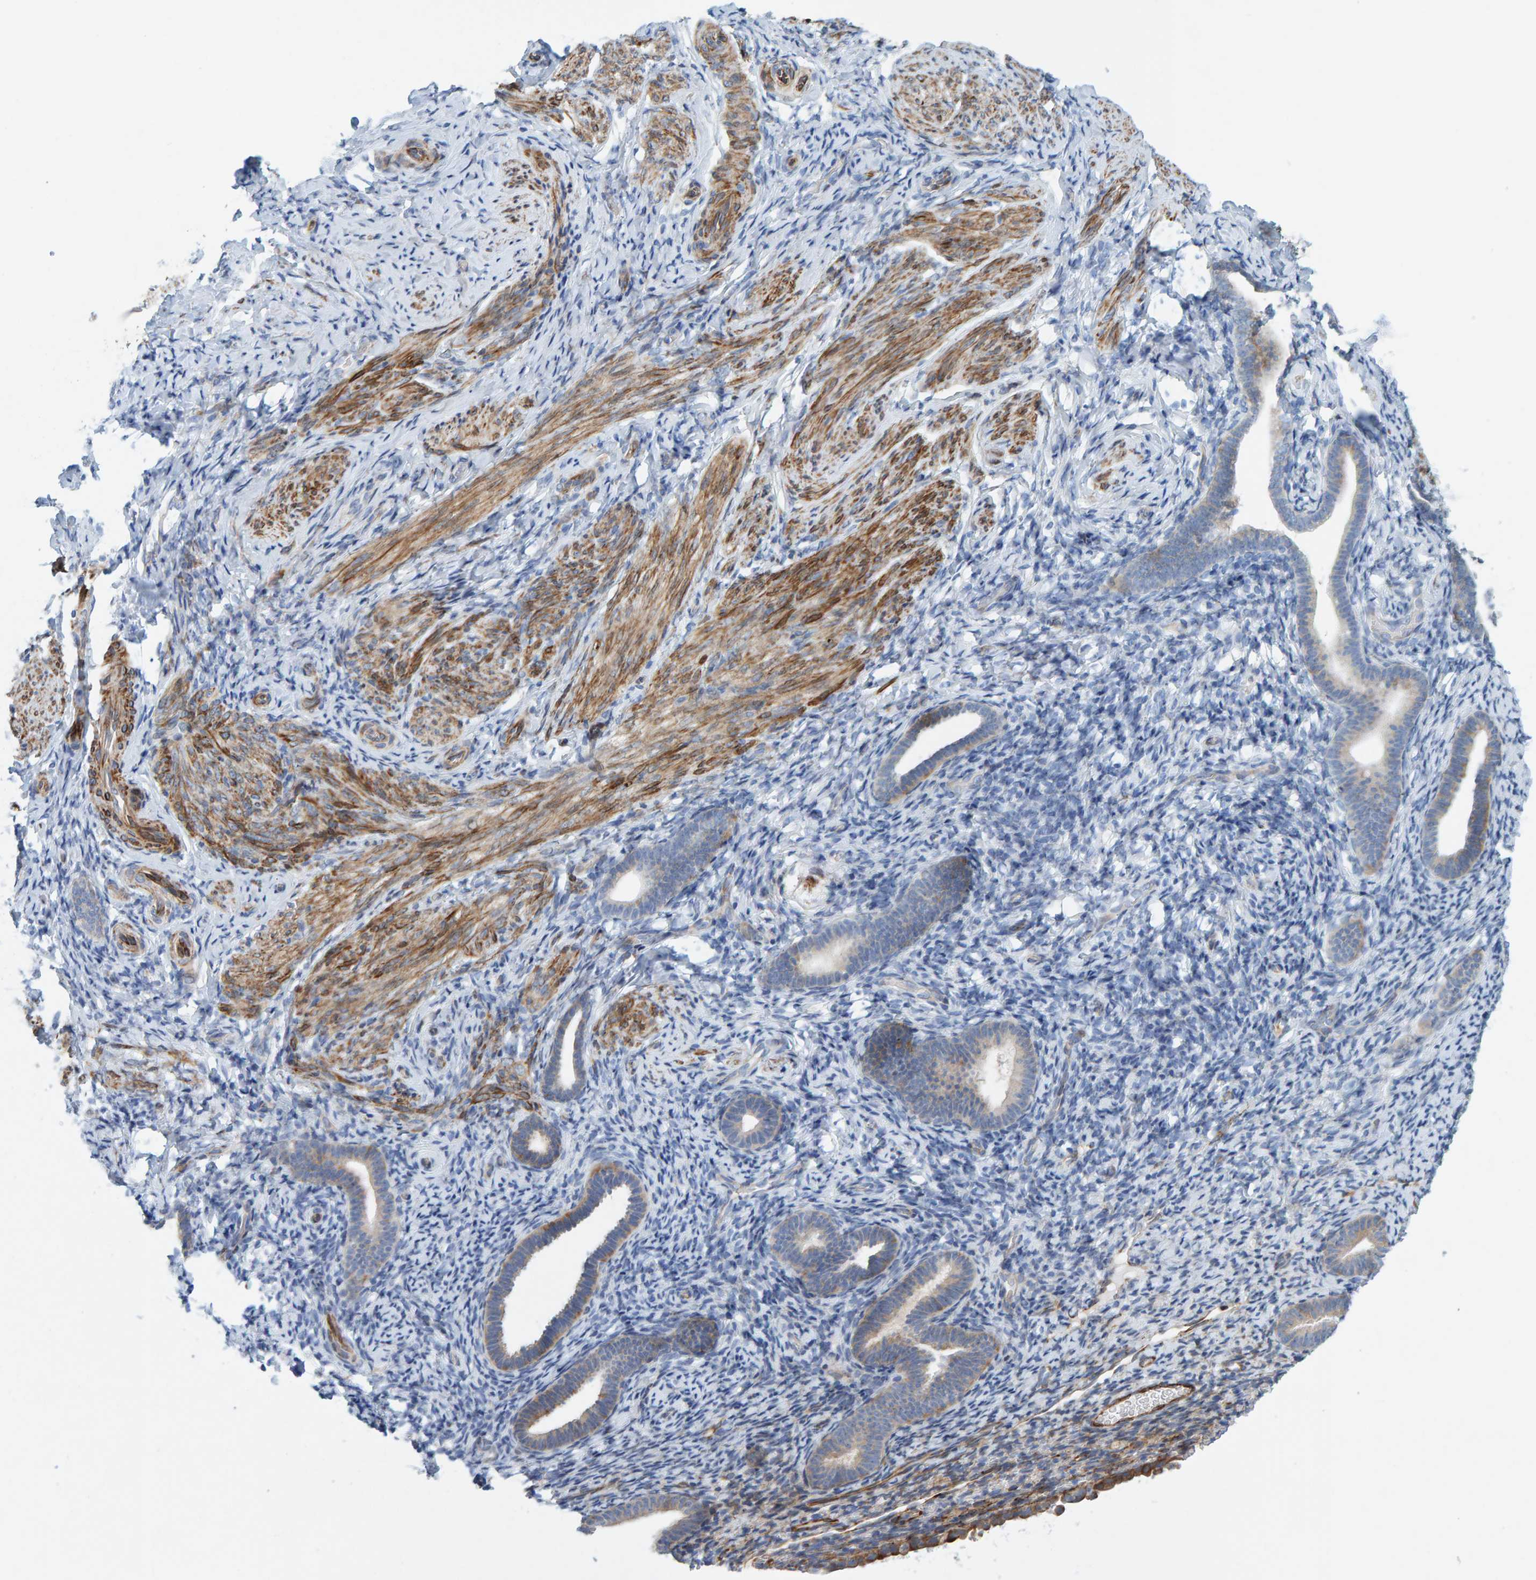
{"staining": {"intensity": "moderate", "quantity": "25%-75%", "location": "cytoplasmic/membranous"}, "tissue": "endometrium", "cell_type": "Cells in endometrial stroma", "image_type": "normal", "snomed": [{"axis": "morphology", "description": "Normal tissue, NOS"}, {"axis": "topography", "description": "Endometrium"}], "caption": "Immunohistochemistry (IHC) image of benign human endometrium stained for a protein (brown), which displays medium levels of moderate cytoplasmic/membranous staining in about 25%-75% of cells in endometrial stroma.", "gene": "MMP16", "patient": {"sex": "female", "age": 51}}